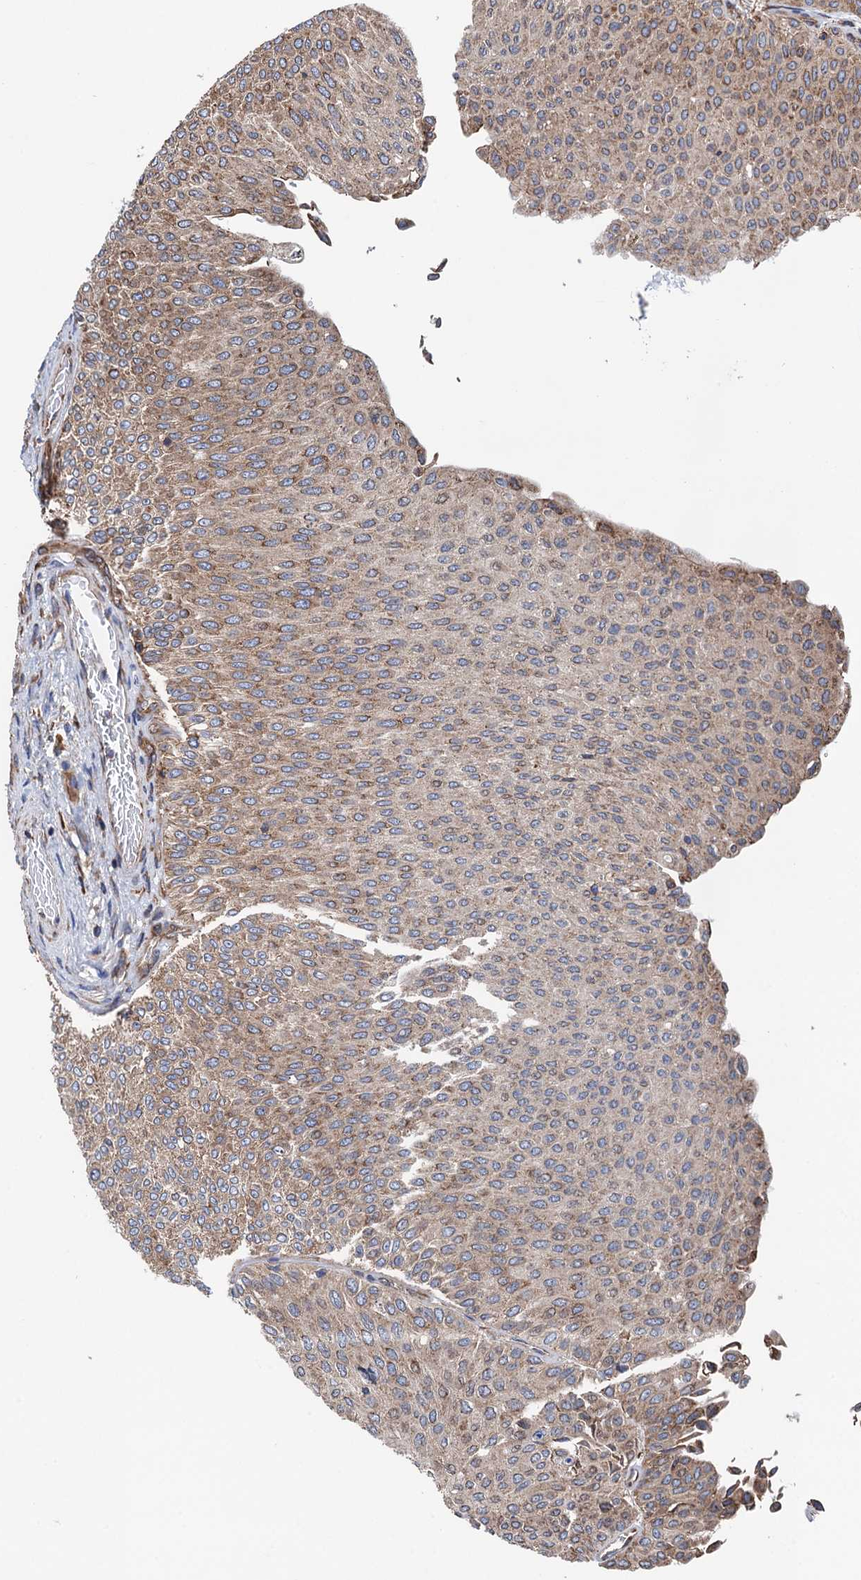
{"staining": {"intensity": "weak", "quantity": ">75%", "location": "cytoplasmic/membranous"}, "tissue": "urothelial cancer", "cell_type": "Tumor cells", "image_type": "cancer", "snomed": [{"axis": "morphology", "description": "Urothelial carcinoma, Low grade"}, {"axis": "topography", "description": "Urinary bladder"}], "caption": "This is an image of immunohistochemistry staining of urothelial cancer, which shows weak staining in the cytoplasmic/membranous of tumor cells.", "gene": "SLC12A7", "patient": {"sex": "male", "age": 78}}